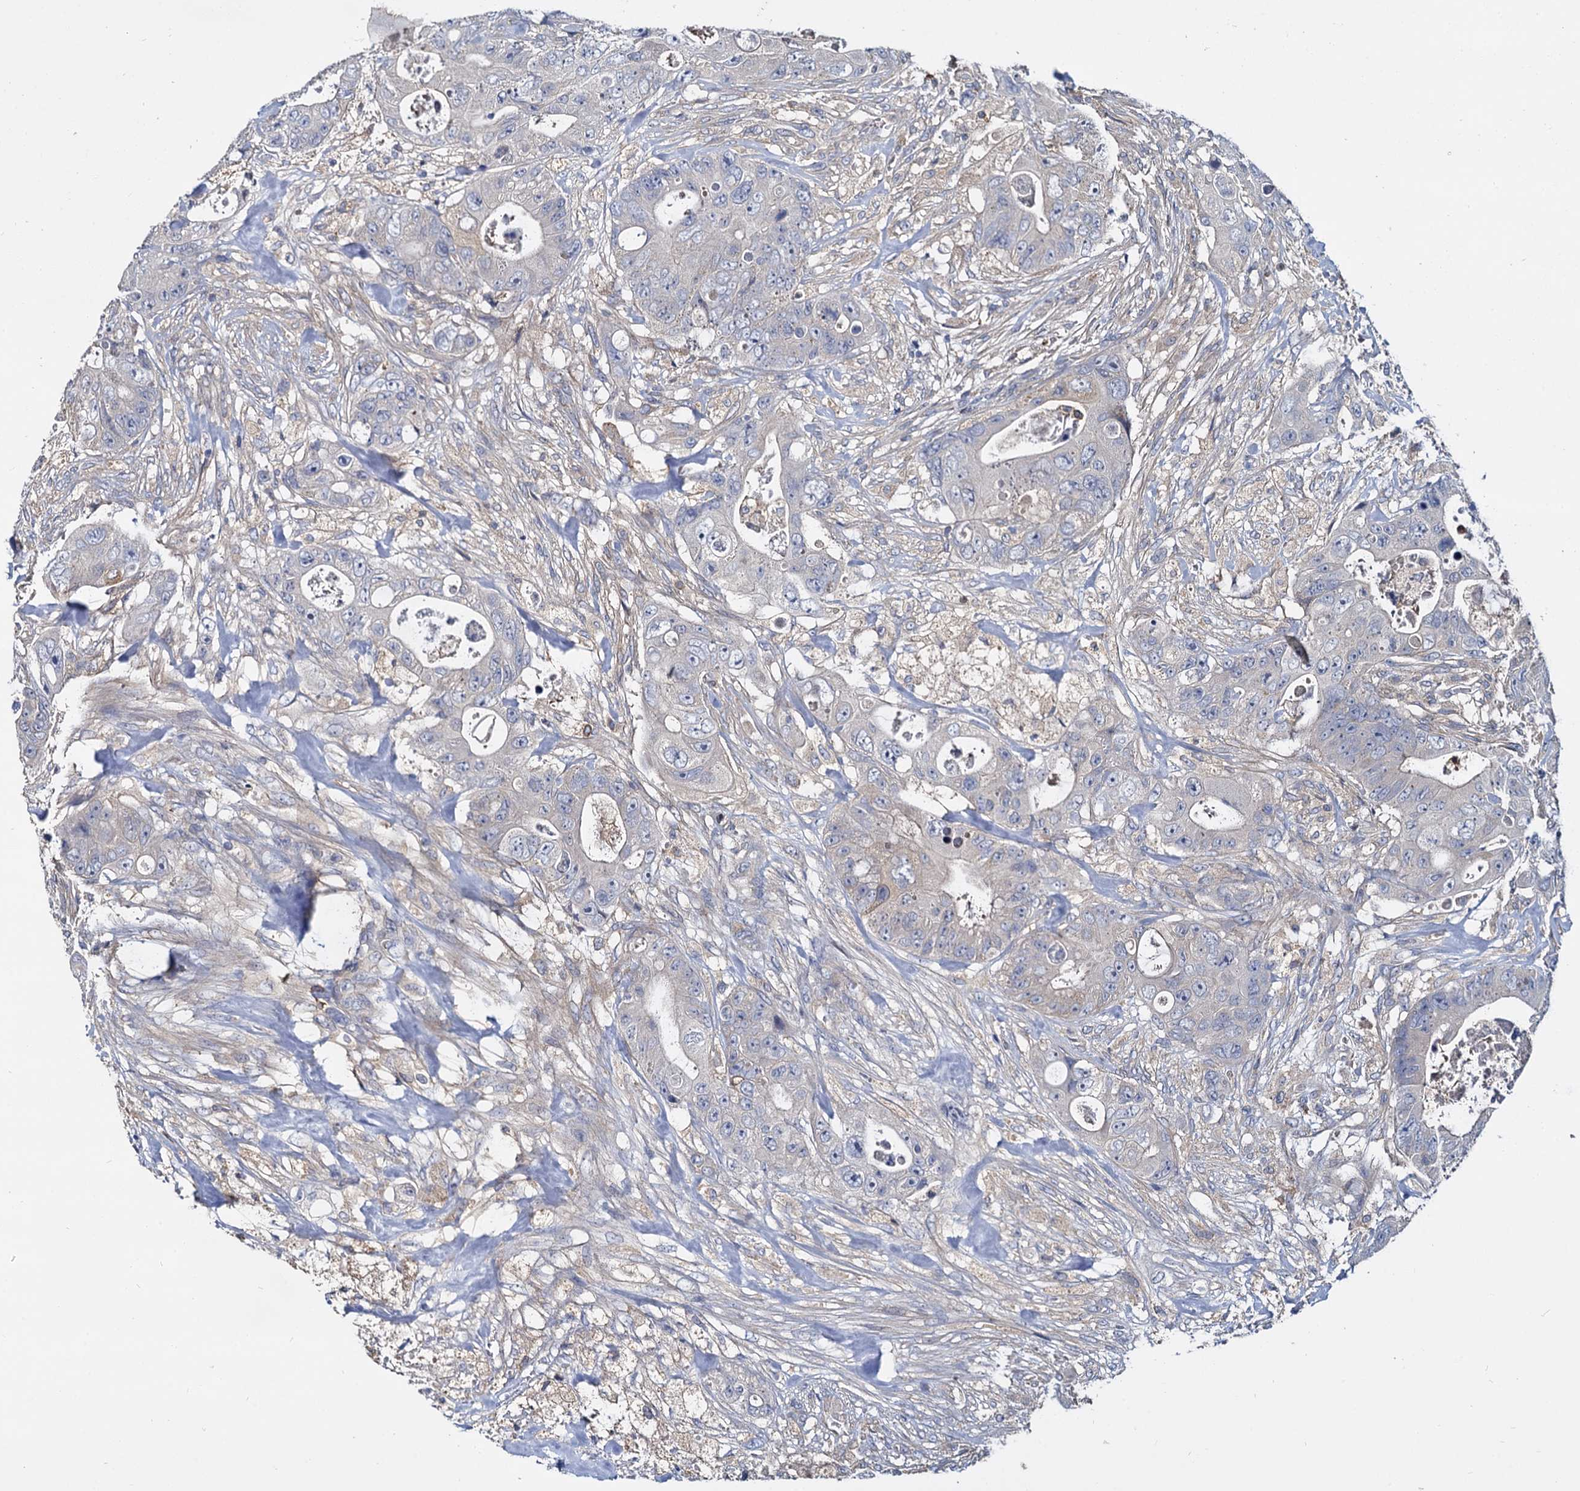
{"staining": {"intensity": "negative", "quantity": "none", "location": "none"}, "tissue": "colorectal cancer", "cell_type": "Tumor cells", "image_type": "cancer", "snomed": [{"axis": "morphology", "description": "Adenocarcinoma, NOS"}, {"axis": "topography", "description": "Colon"}], "caption": "Tumor cells show no significant staining in colorectal cancer. (Immunohistochemistry, brightfield microscopy, high magnification).", "gene": "ANKRD13A", "patient": {"sex": "female", "age": 46}}